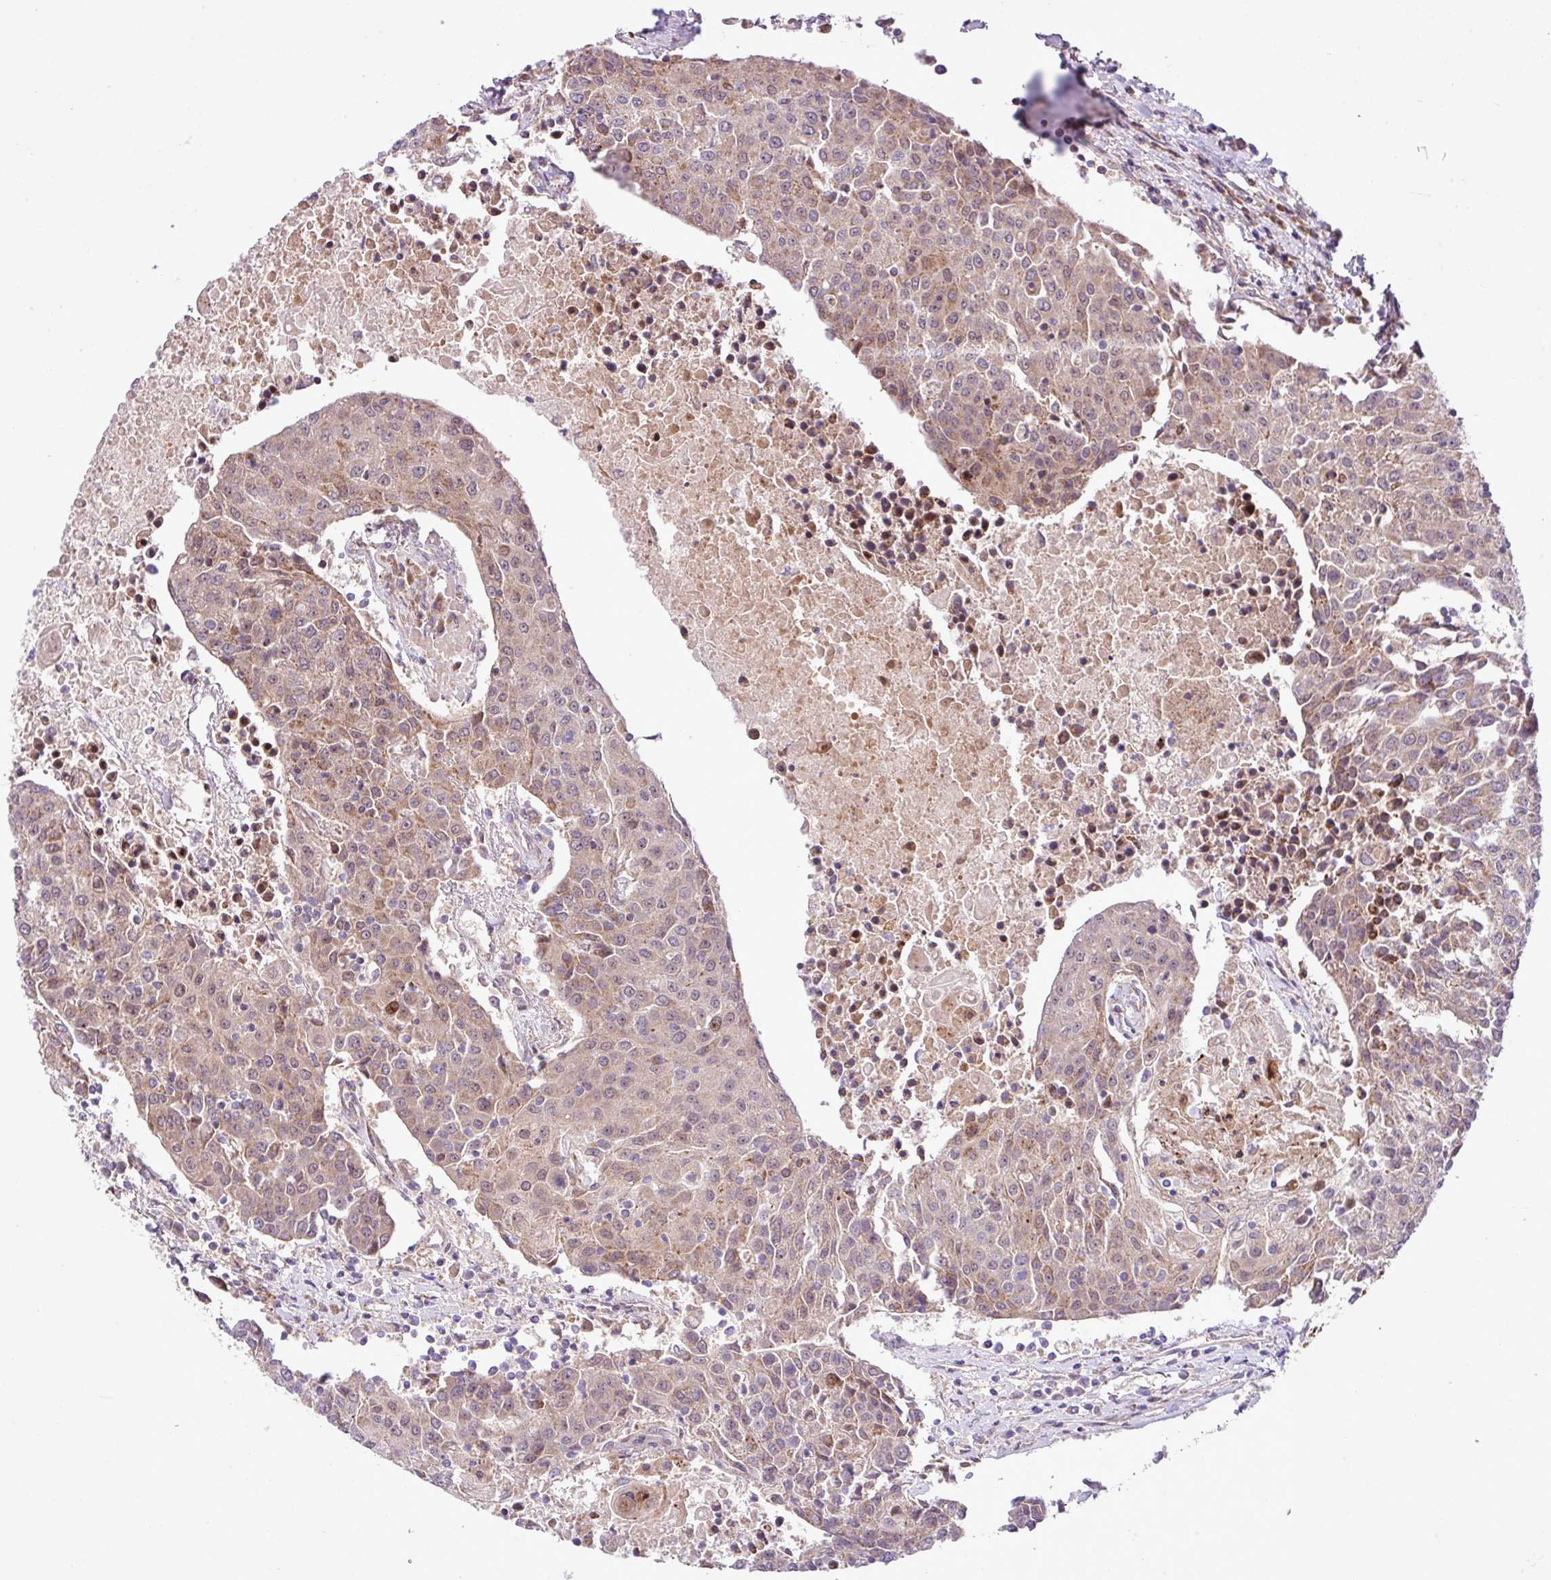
{"staining": {"intensity": "weak", "quantity": ">75%", "location": "cytoplasmic/membranous"}, "tissue": "urothelial cancer", "cell_type": "Tumor cells", "image_type": "cancer", "snomed": [{"axis": "morphology", "description": "Urothelial carcinoma, High grade"}, {"axis": "topography", "description": "Urinary bladder"}], "caption": "A photomicrograph of urothelial carcinoma (high-grade) stained for a protein demonstrates weak cytoplasmic/membranous brown staining in tumor cells.", "gene": "B3GNT9", "patient": {"sex": "female", "age": 85}}